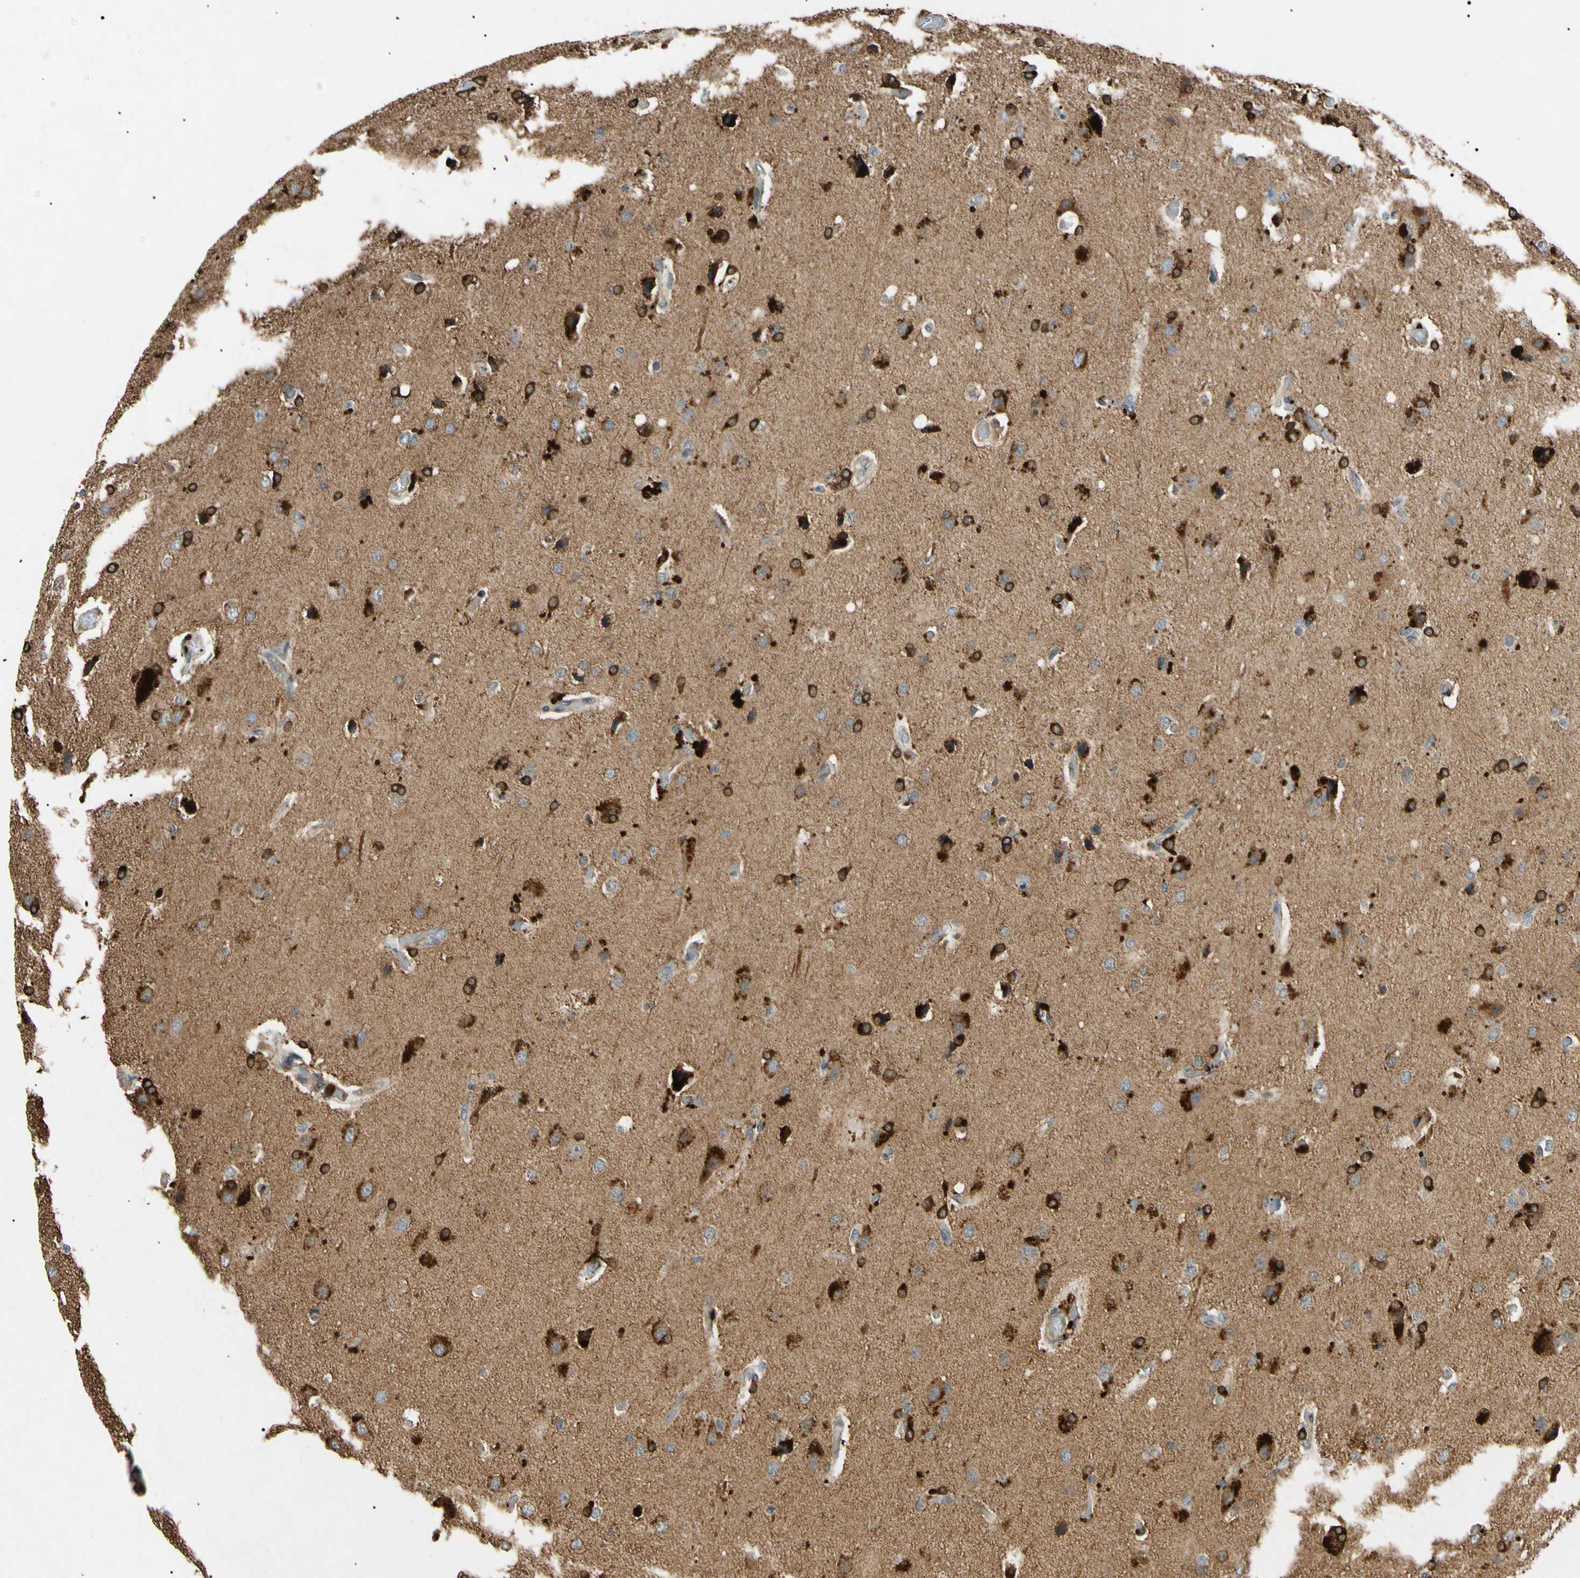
{"staining": {"intensity": "strong", "quantity": "25%-75%", "location": "cytoplasmic/membranous,nuclear"}, "tissue": "glioma", "cell_type": "Tumor cells", "image_type": "cancer", "snomed": [{"axis": "morphology", "description": "Normal tissue, NOS"}, {"axis": "morphology", "description": "Glioma, malignant, High grade"}, {"axis": "topography", "description": "Cerebral cortex"}], "caption": "High-power microscopy captured an IHC image of malignant glioma (high-grade), revealing strong cytoplasmic/membranous and nuclear staining in approximately 25%-75% of tumor cells.", "gene": "TUBB4A", "patient": {"sex": "male", "age": 77}}